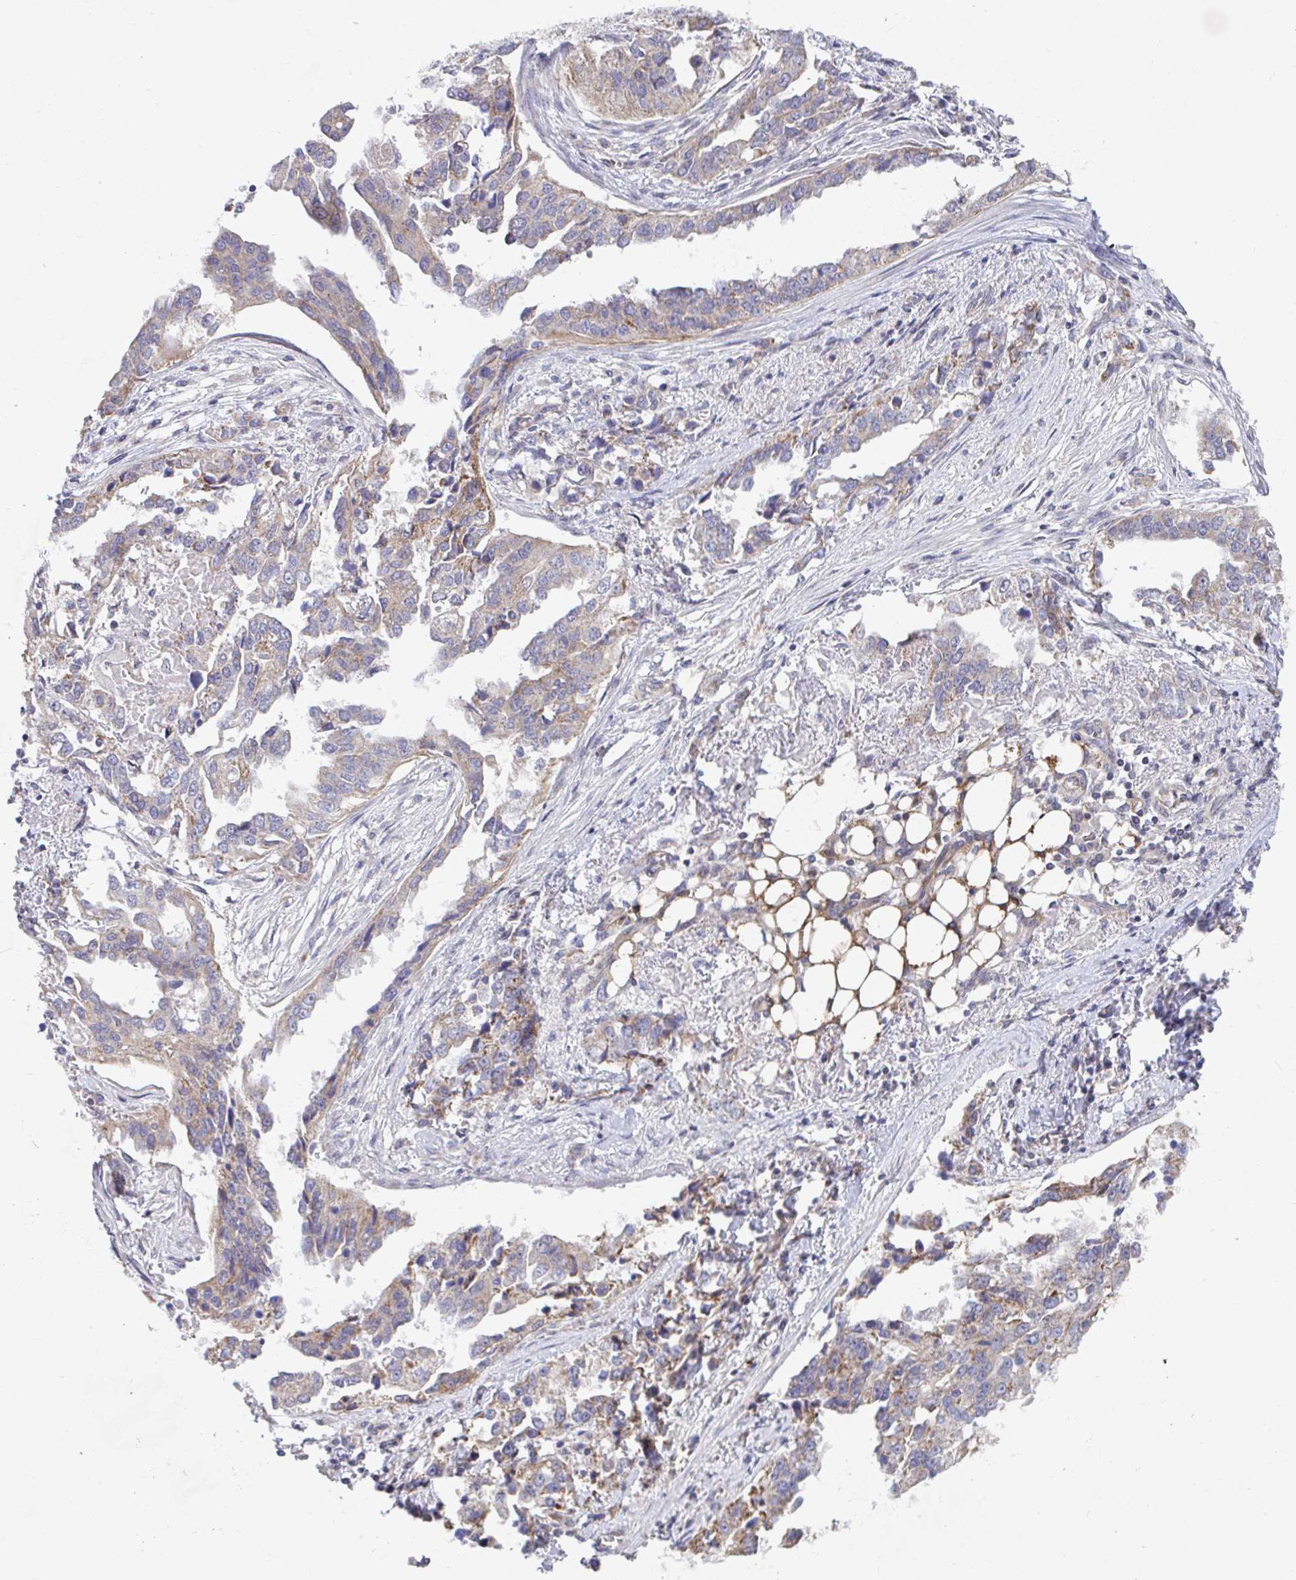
{"staining": {"intensity": "moderate", "quantity": "25%-75%", "location": "cytoplasmic/membranous"}, "tissue": "ovarian cancer", "cell_type": "Tumor cells", "image_type": "cancer", "snomed": [{"axis": "morphology", "description": "Cystadenocarcinoma, serous, NOS"}, {"axis": "topography", "description": "Ovary"}], "caption": "Approximately 25%-75% of tumor cells in human ovarian cancer (serous cystadenocarcinoma) reveal moderate cytoplasmic/membranous protein staining as visualized by brown immunohistochemical staining.", "gene": "EIF1AD", "patient": {"sex": "female", "age": 75}}